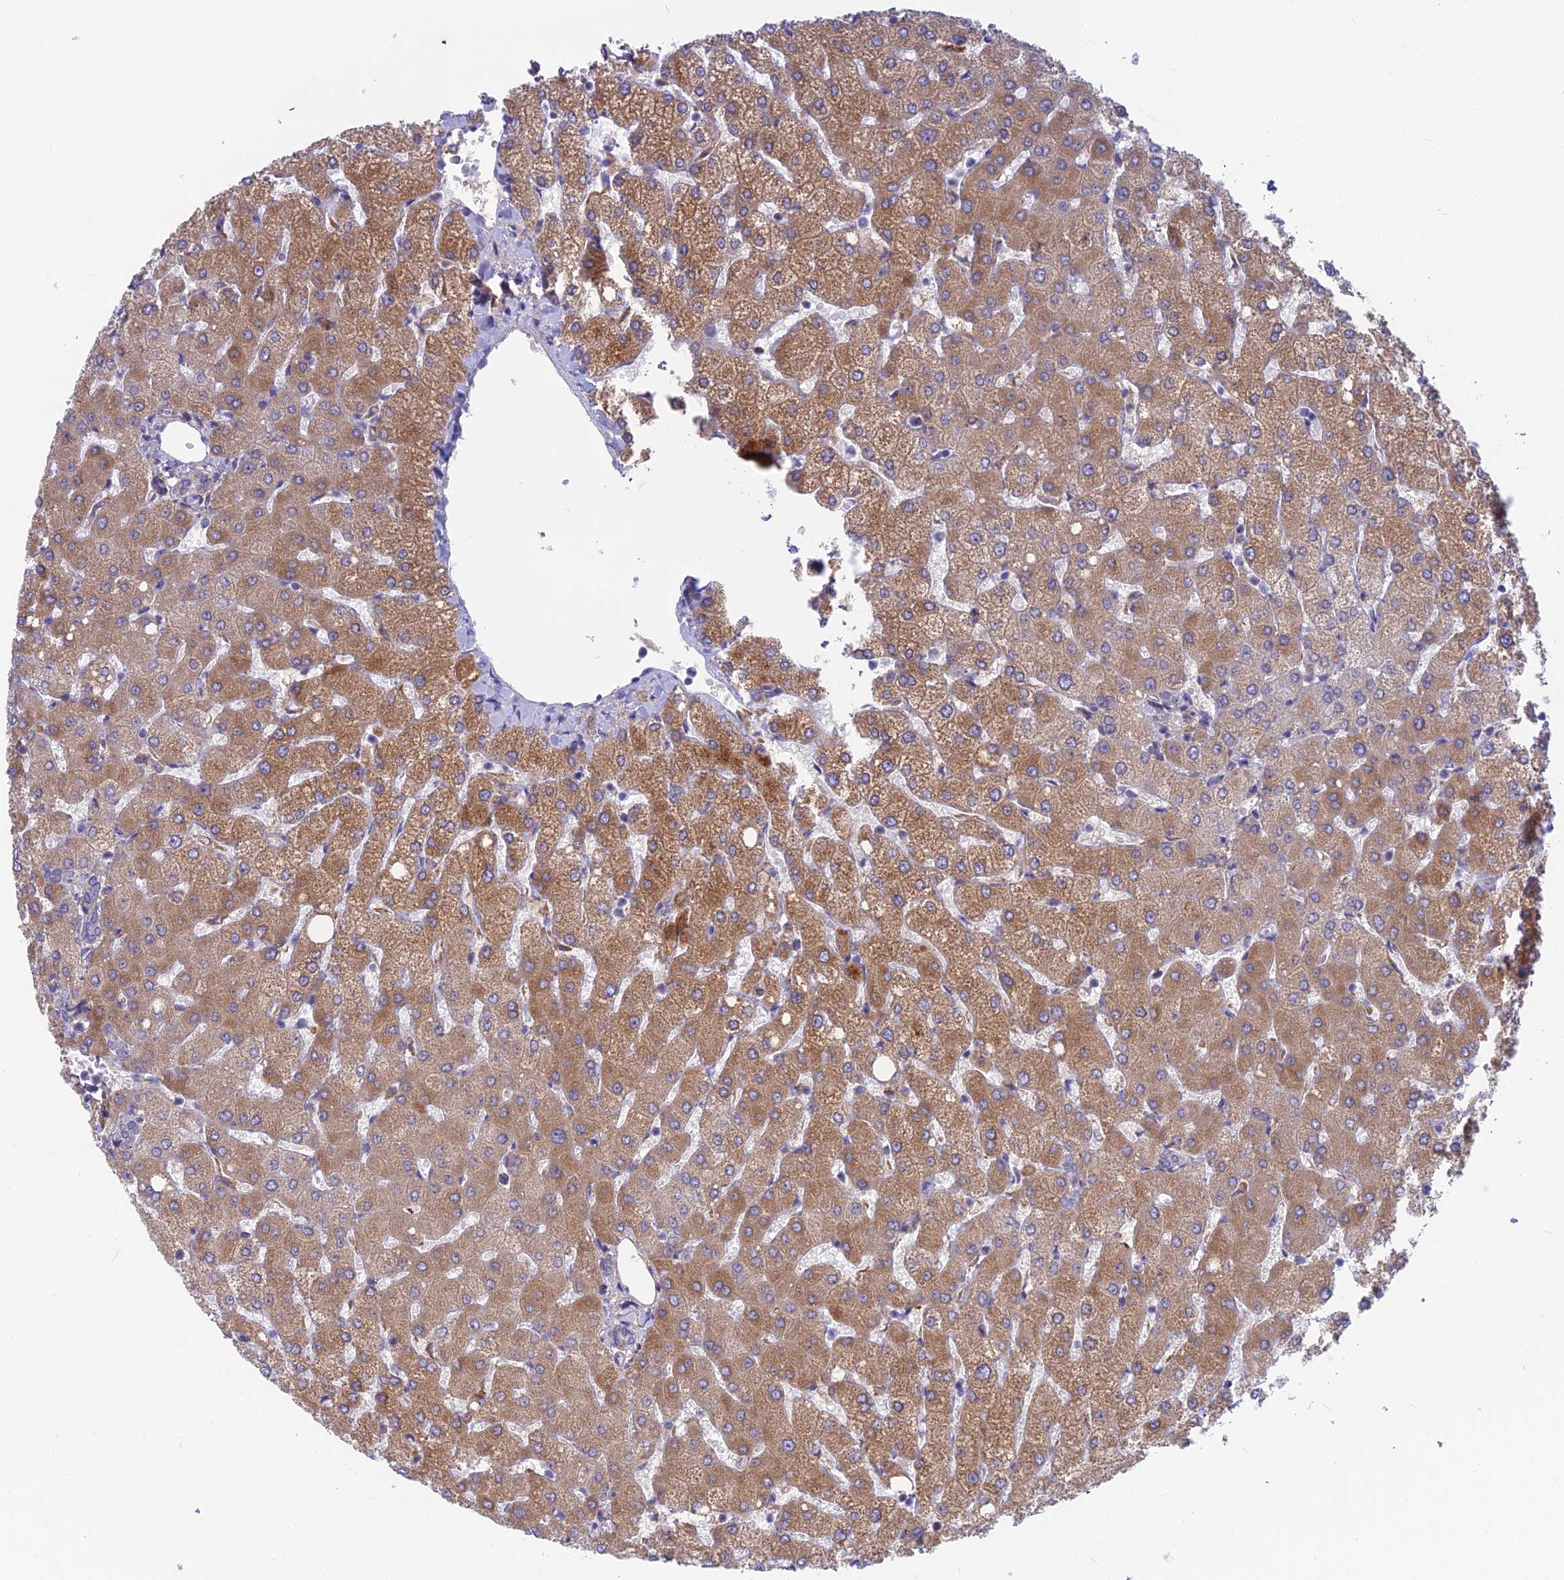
{"staining": {"intensity": "weak", "quantity": "25%-75%", "location": "cytoplasmic/membranous"}, "tissue": "liver", "cell_type": "Cholangiocytes", "image_type": "normal", "snomed": [{"axis": "morphology", "description": "Normal tissue, NOS"}, {"axis": "topography", "description": "Liver"}], "caption": "IHC (DAB (3,3'-diaminobenzidine)) staining of benign human liver exhibits weak cytoplasmic/membranous protein expression in about 25%-75% of cholangiocytes. (Brightfield microscopy of DAB IHC at high magnification).", "gene": "PLAC9", "patient": {"sex": "female", "age": 54}}